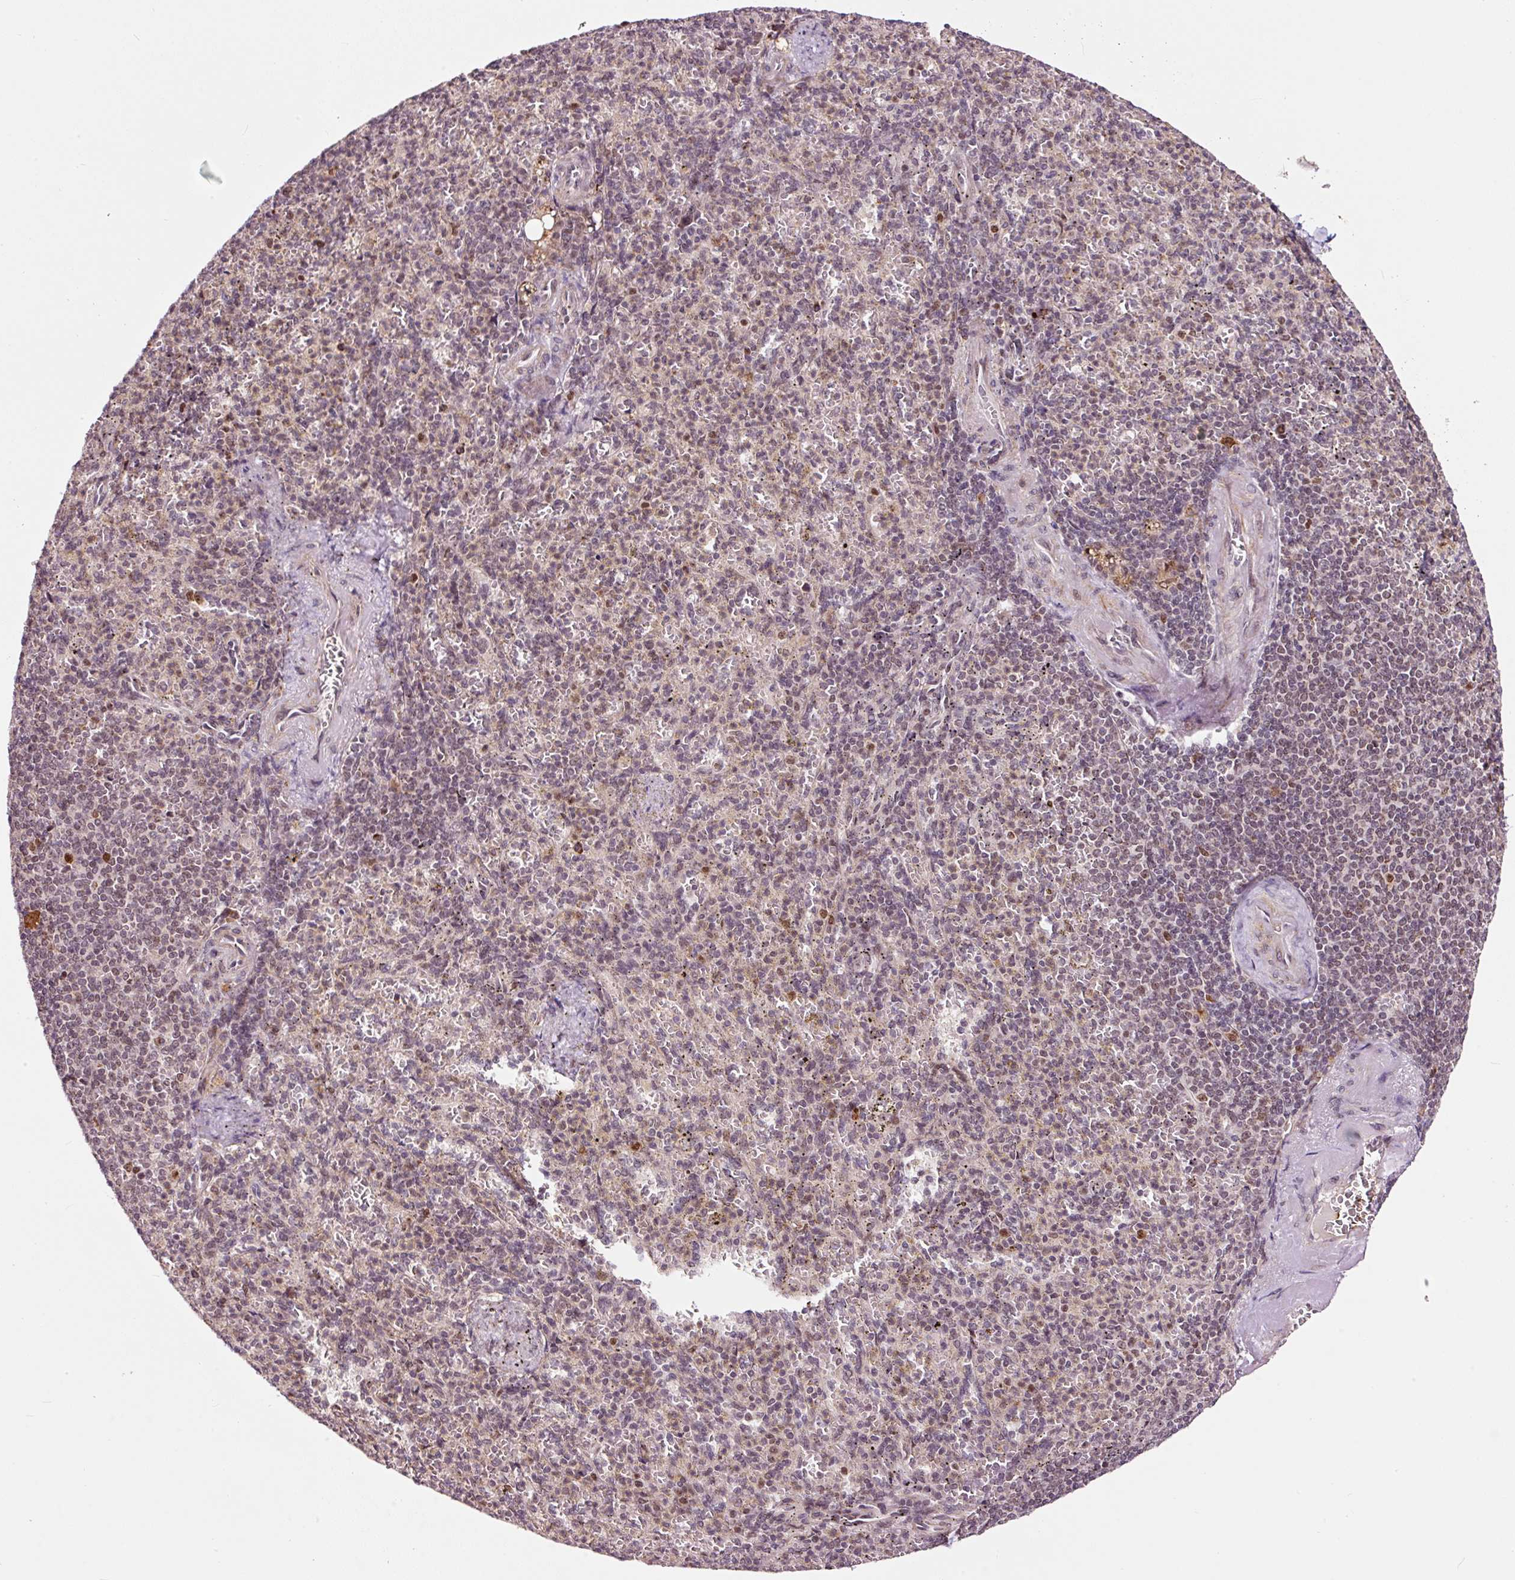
{"staining": {"intensity": "weak", "quantity": "25%-75%", "location": "nuclear"}, "tissue": "spleen", "cell_type": "Cells in red pulp", "image_type": "normal", "snomed": [{"axis": "morphology", "description": "Normal tissue, NOS"}, {"axis": "topography", "description": "Spleen"}], "caption": "Immunohistochemistry (IHC) of unremarkable spleen demonstrates low levels of weak nuclear staining in approximately 25%-75% of cells in red pulp. The staining is performed using DAB brown chromogen to label protein expression. The nuclei are counter-stained blue using hematoxylin.", "gene": "RFC4", "patient": {"sex": "female", "age": 74}}